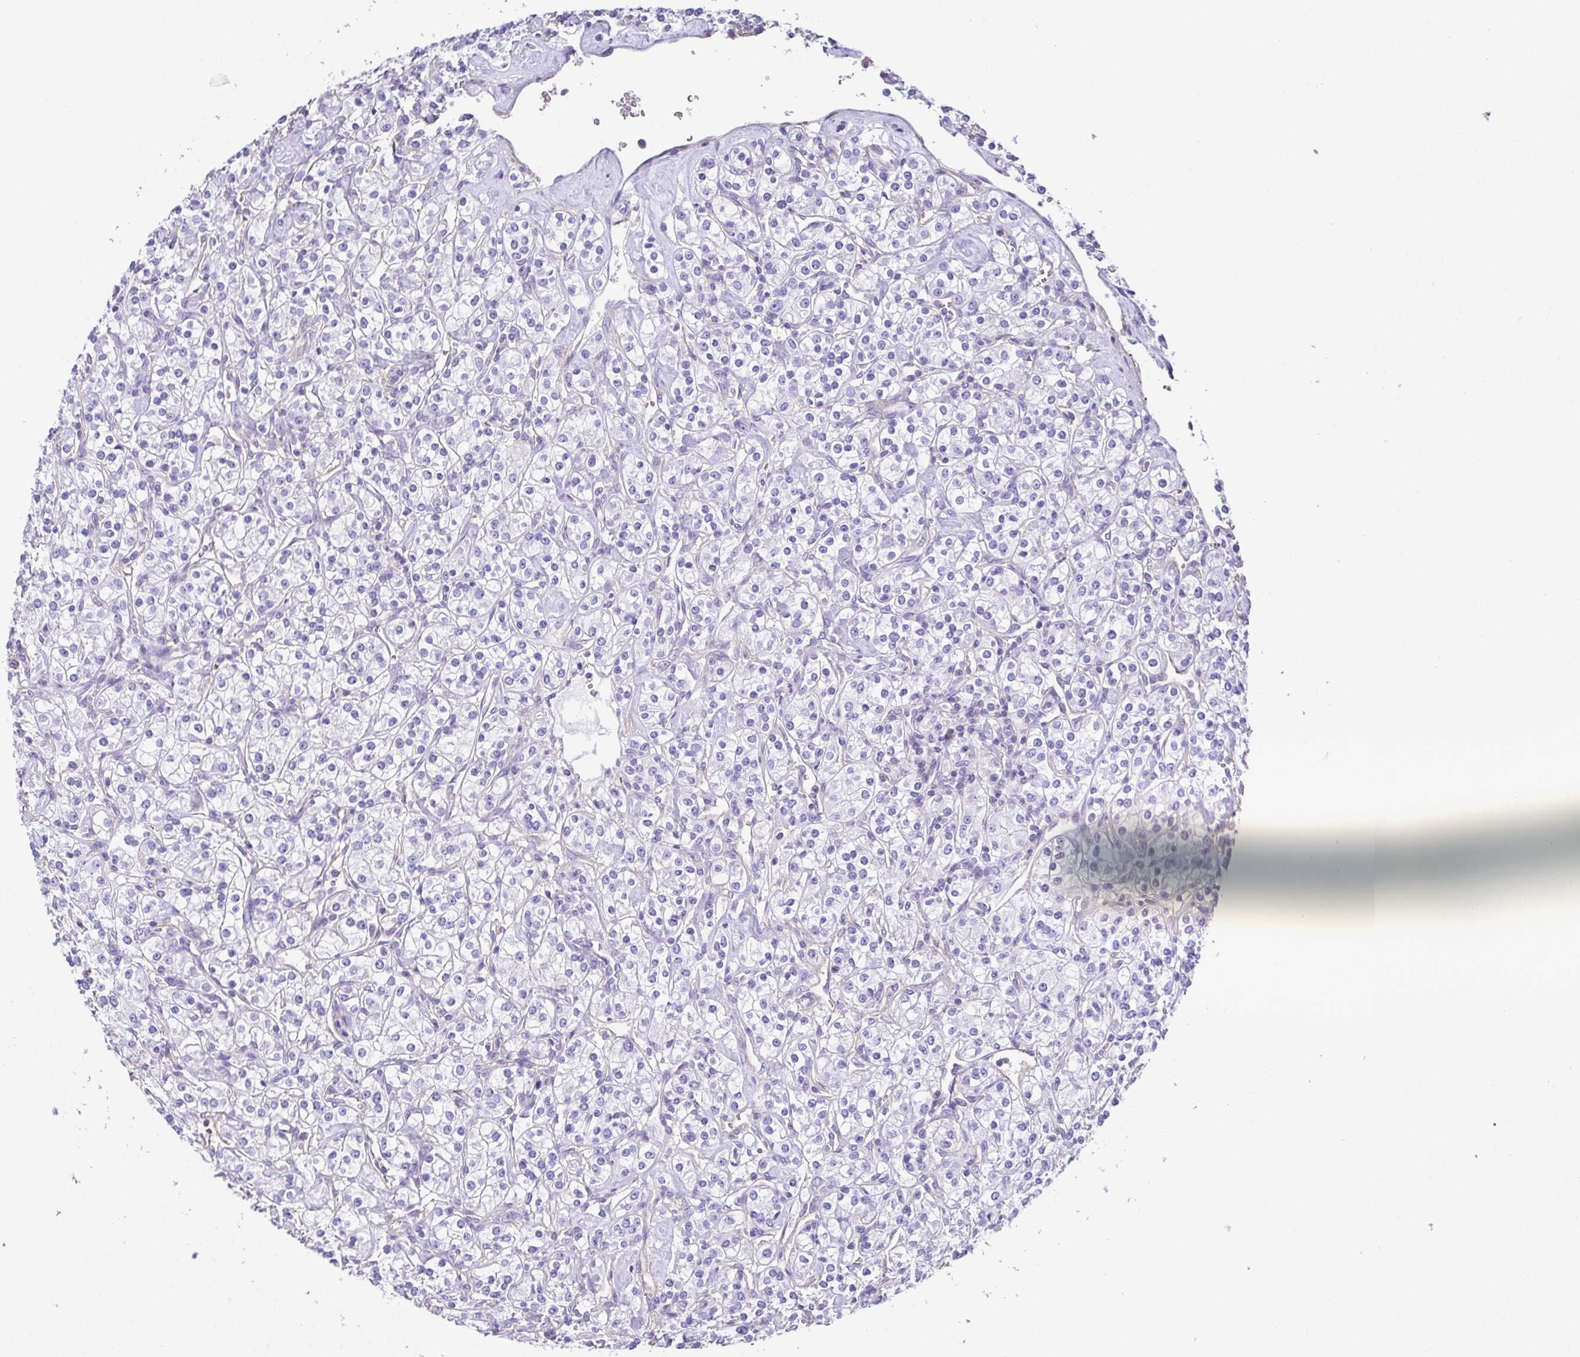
{"staining": {"intensity": "negative", "quantity": "none", "location": "none"}, "tissue": "renal cancer", "cell_type": "Tumor cells", "image_type": "cancer", "snomed": [{"axis": "morphology", "description": "Adenocarcinoma, NOS"}, {"axis": "topography", "description": "Kidney"}], "caption": "Immunohistochemistry (IHC) of human adenocarcinoma (renal) displays no expression in tumor cells. (DAB immunohistochemistry with hematoxylin counter stain).", "gene": "MYL6", "patient": {"sex": "male", "age": 77}}